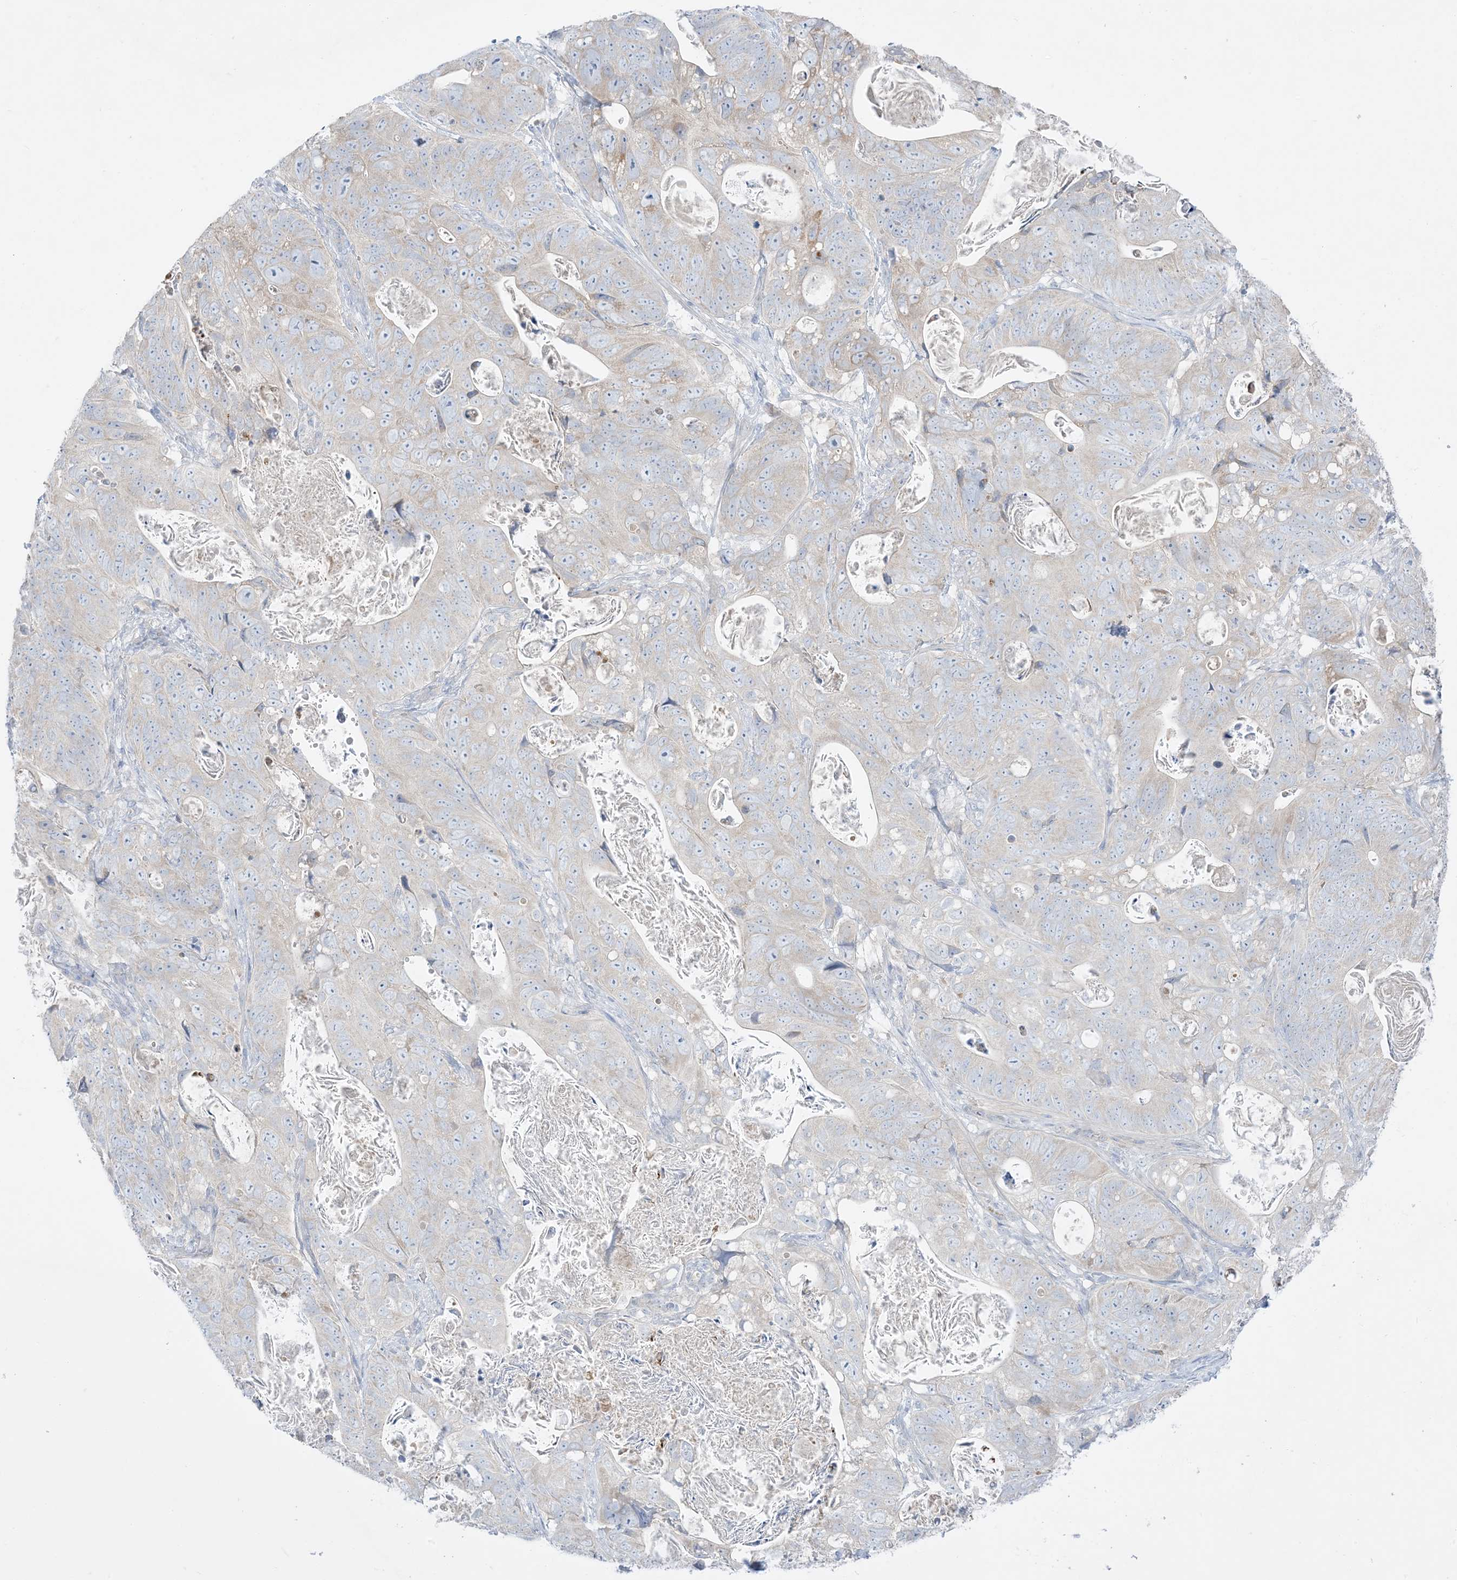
{"staining": {"intensity": "weak", "quantity": "<25%", "location": "cytoplasmic/membranous"}, "tissue": "stomach cancer", "cell_type": "Tumor cells", "image_type": "cancer", "snomed": [{"axis": "morphology", "description": "Normal tissue, NOS"}, {"axis": "morphology", "description": "Adenocarcinoma, NOS"}, {"axis": "topography", "description": "Stomach"}], "caption": "An IHC photomicrograph of stomach cancer is shown. There is no staining in tumor cells of stomach cancer.", "gene": "FAM184A", "patient": {"sex": "female", "age": 89}}